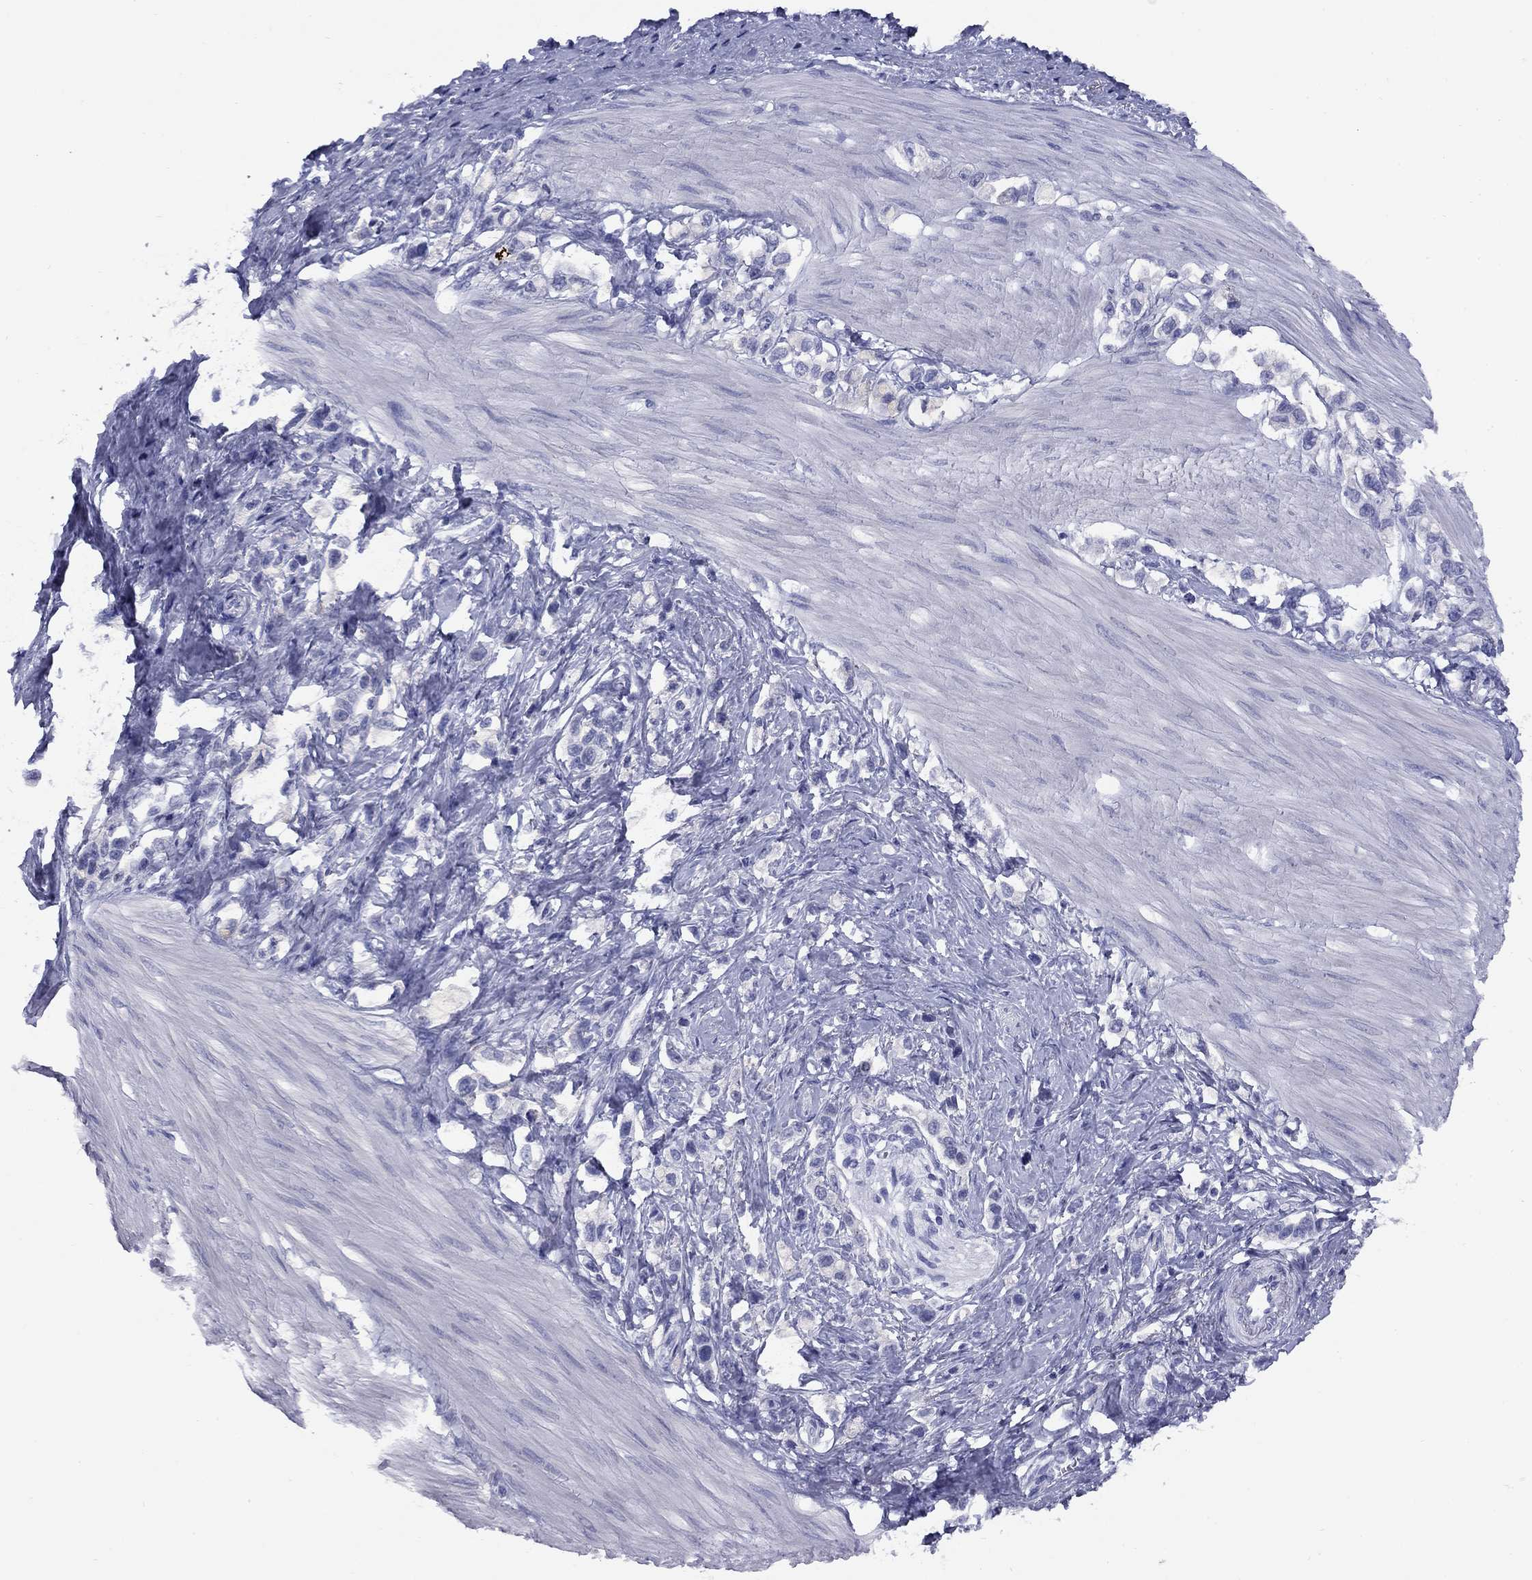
{"staining": {"intensity": "negative", "quantity": "none", "location": "none"}, "tissue": "stomach cancer", "cell_type": "Tumor cells", "image_type": "cancer", "snomed": [{"axis": "morphology", "description": "Normal tissue, NOS"}, {"axis": "morphology", "description": "Adenocarcinoma, NOS"}, {"axis": "morphology", "description": "Adenocarcinoma, High grade"}, {"axis": "topography", "description": "Stomach, upper"}, {"axis": "topography", "description": "Stomach"}], "caption": "There is no significant positivity in tumor cells of stomach cancer (adenocarcinoma (high-grade)). Brightfield microscopy of immunohistochemistry stained with DAB (3,3'-diaminobenzidine) (brown) and hematoxylin (blue), captured at high magnification.", "gene": "NPPA", "patient": {"sex": "female", "age": 65}}